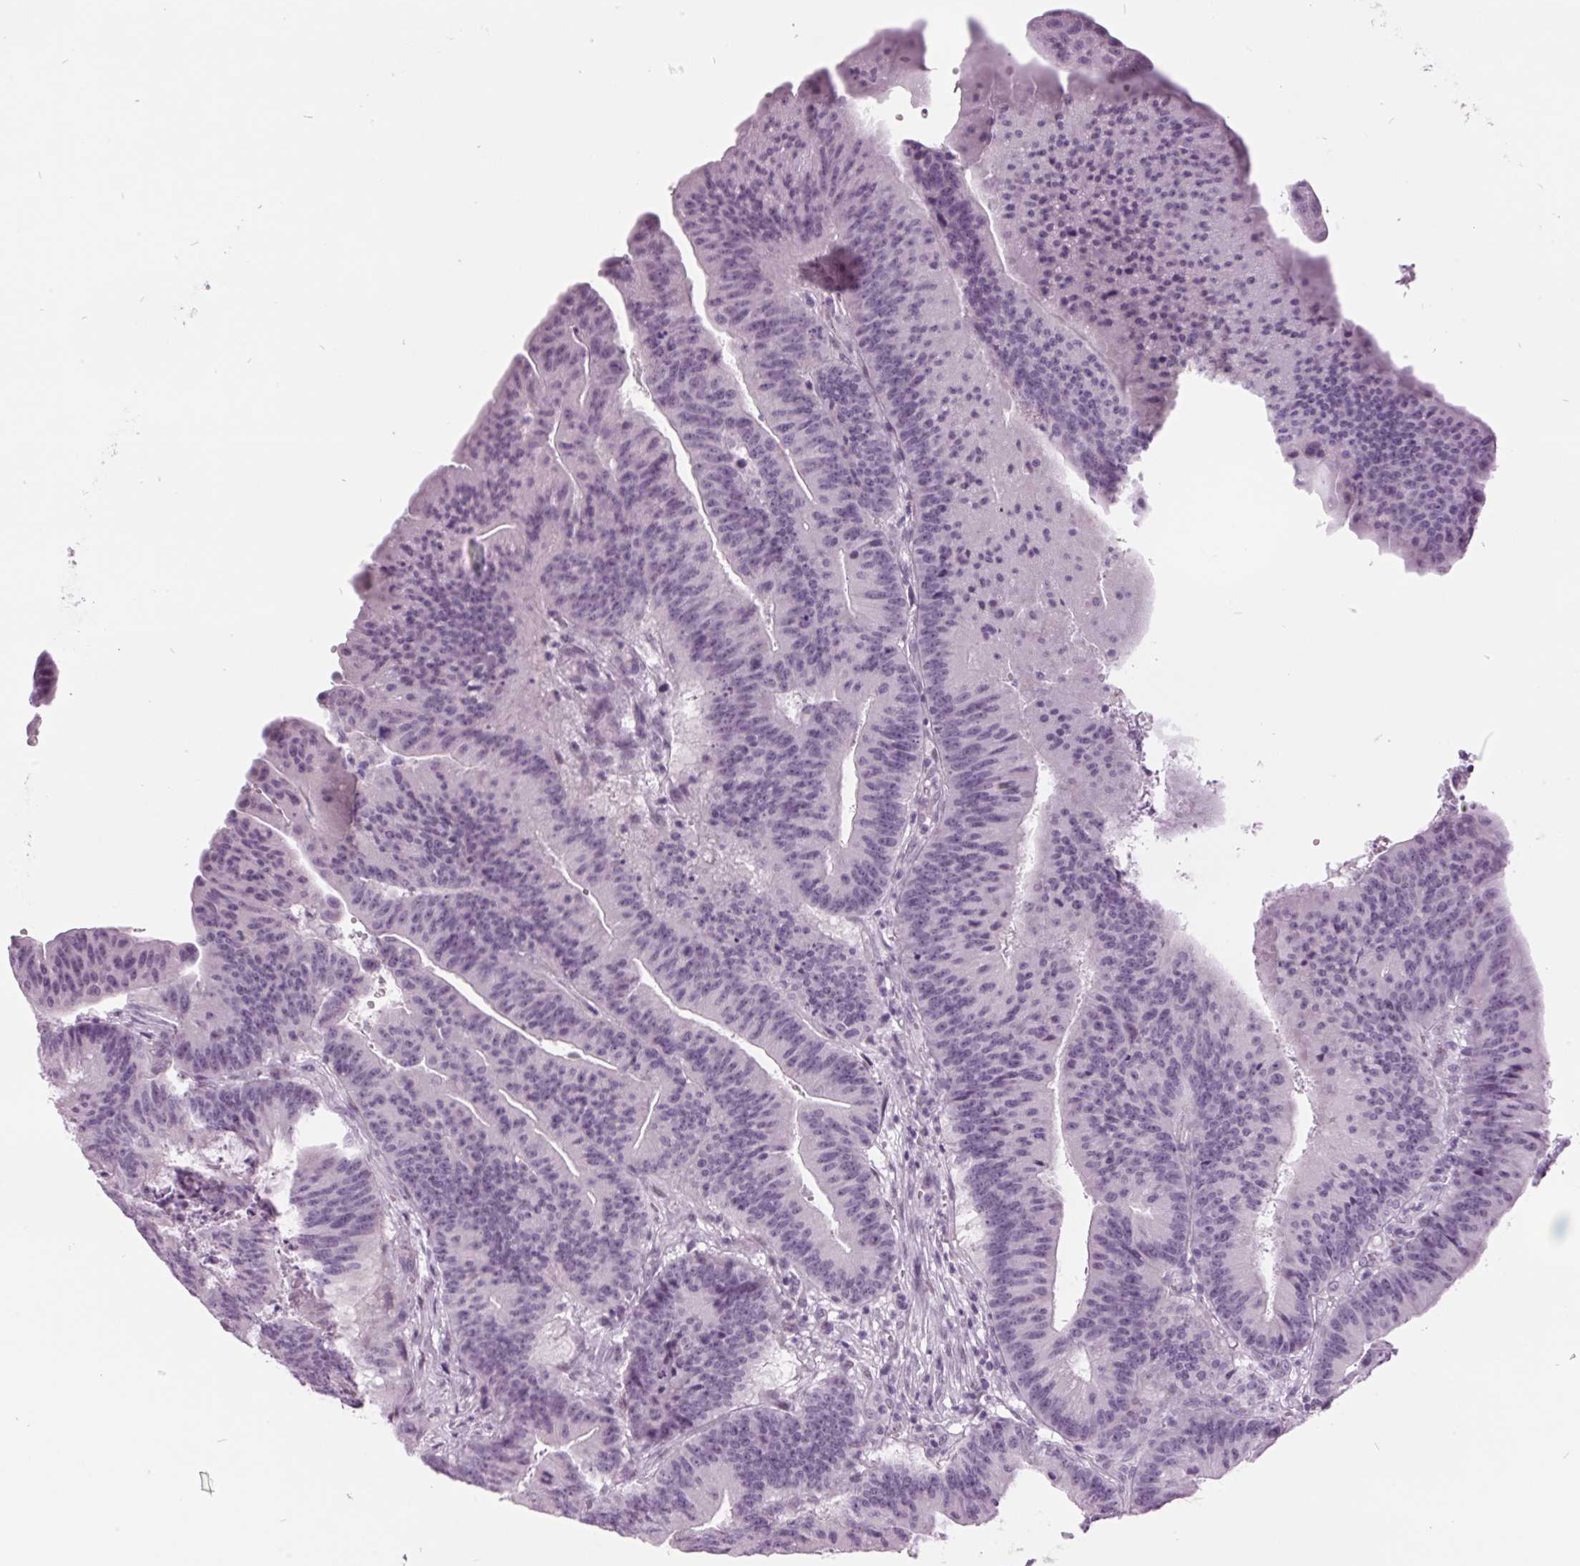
{"staining": {"intensity": "negative", "quantity": "none", "location": "none"}, "tissue": "colorectal cancer", "cell_type": "Tumor cells", "image_type": "cancer", "snomed": [{"axis": "morphology", "description": "Adenocarcinoma, NOS"}, {"axis": "topography", "description": "Colon"}], "caption": "There is no significant staining in tumor cells of adenocarcinoma (colorectal).", "gene": "ODAD2", "patient": {"sex": "female", "age": 78}}